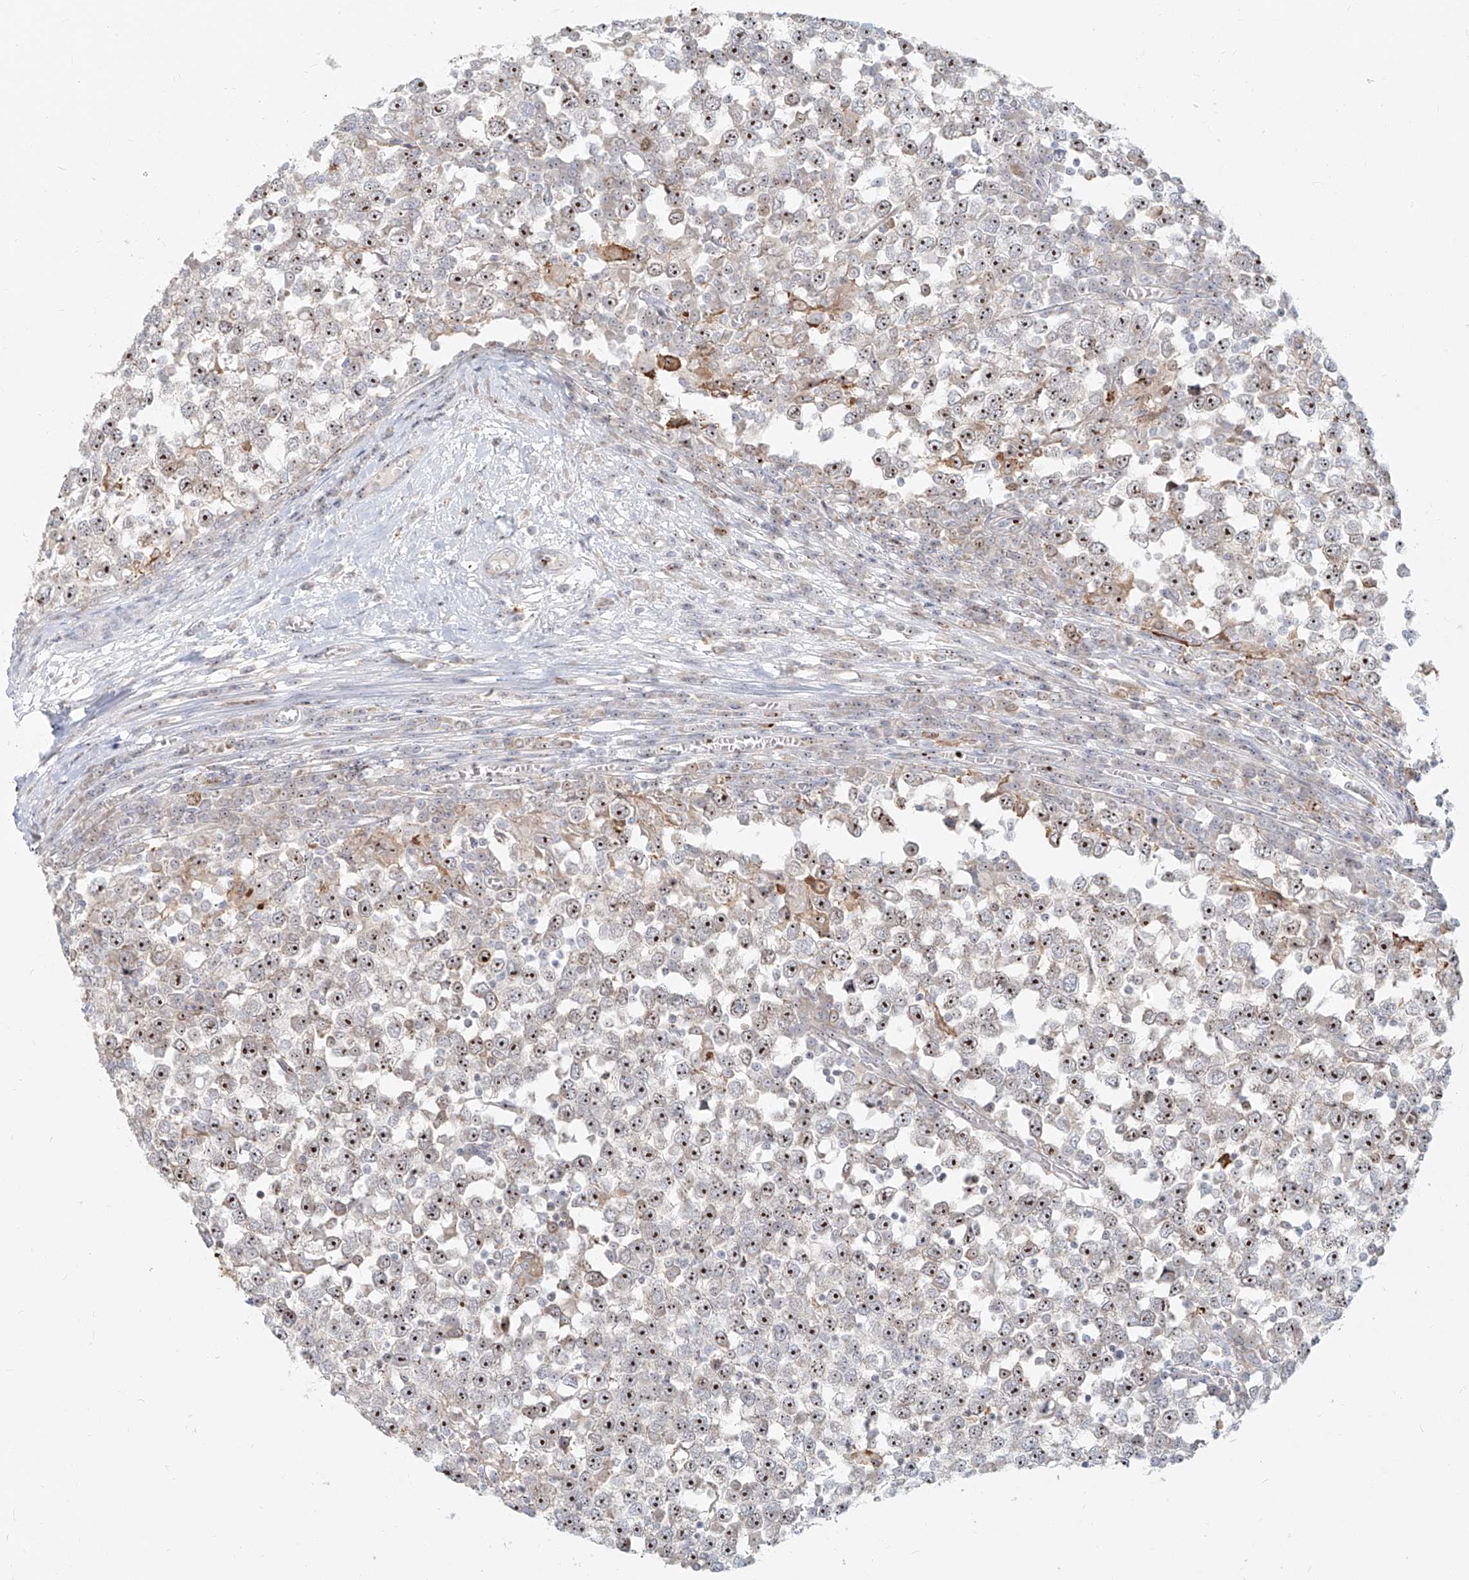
{"staining": {"intensity": "moderate", "quantity": ">75%", "location": "nuclear"}, "tissue": "testis cancer", "cell_type": "Tumor cells", "image_type": "cancer", "snomed": [{"axis": "morphology", "description": "Seminoma, NOS"}, {"axis": "topography", "description": "Testis"}], "caption": "High-power microscopy captured an IHC image of testis seminoma, revealing moderate nuclear expression in about >75% of tumor cells.", "gene": "BYSL", "patient": {"sex": "male", "age": 65}}